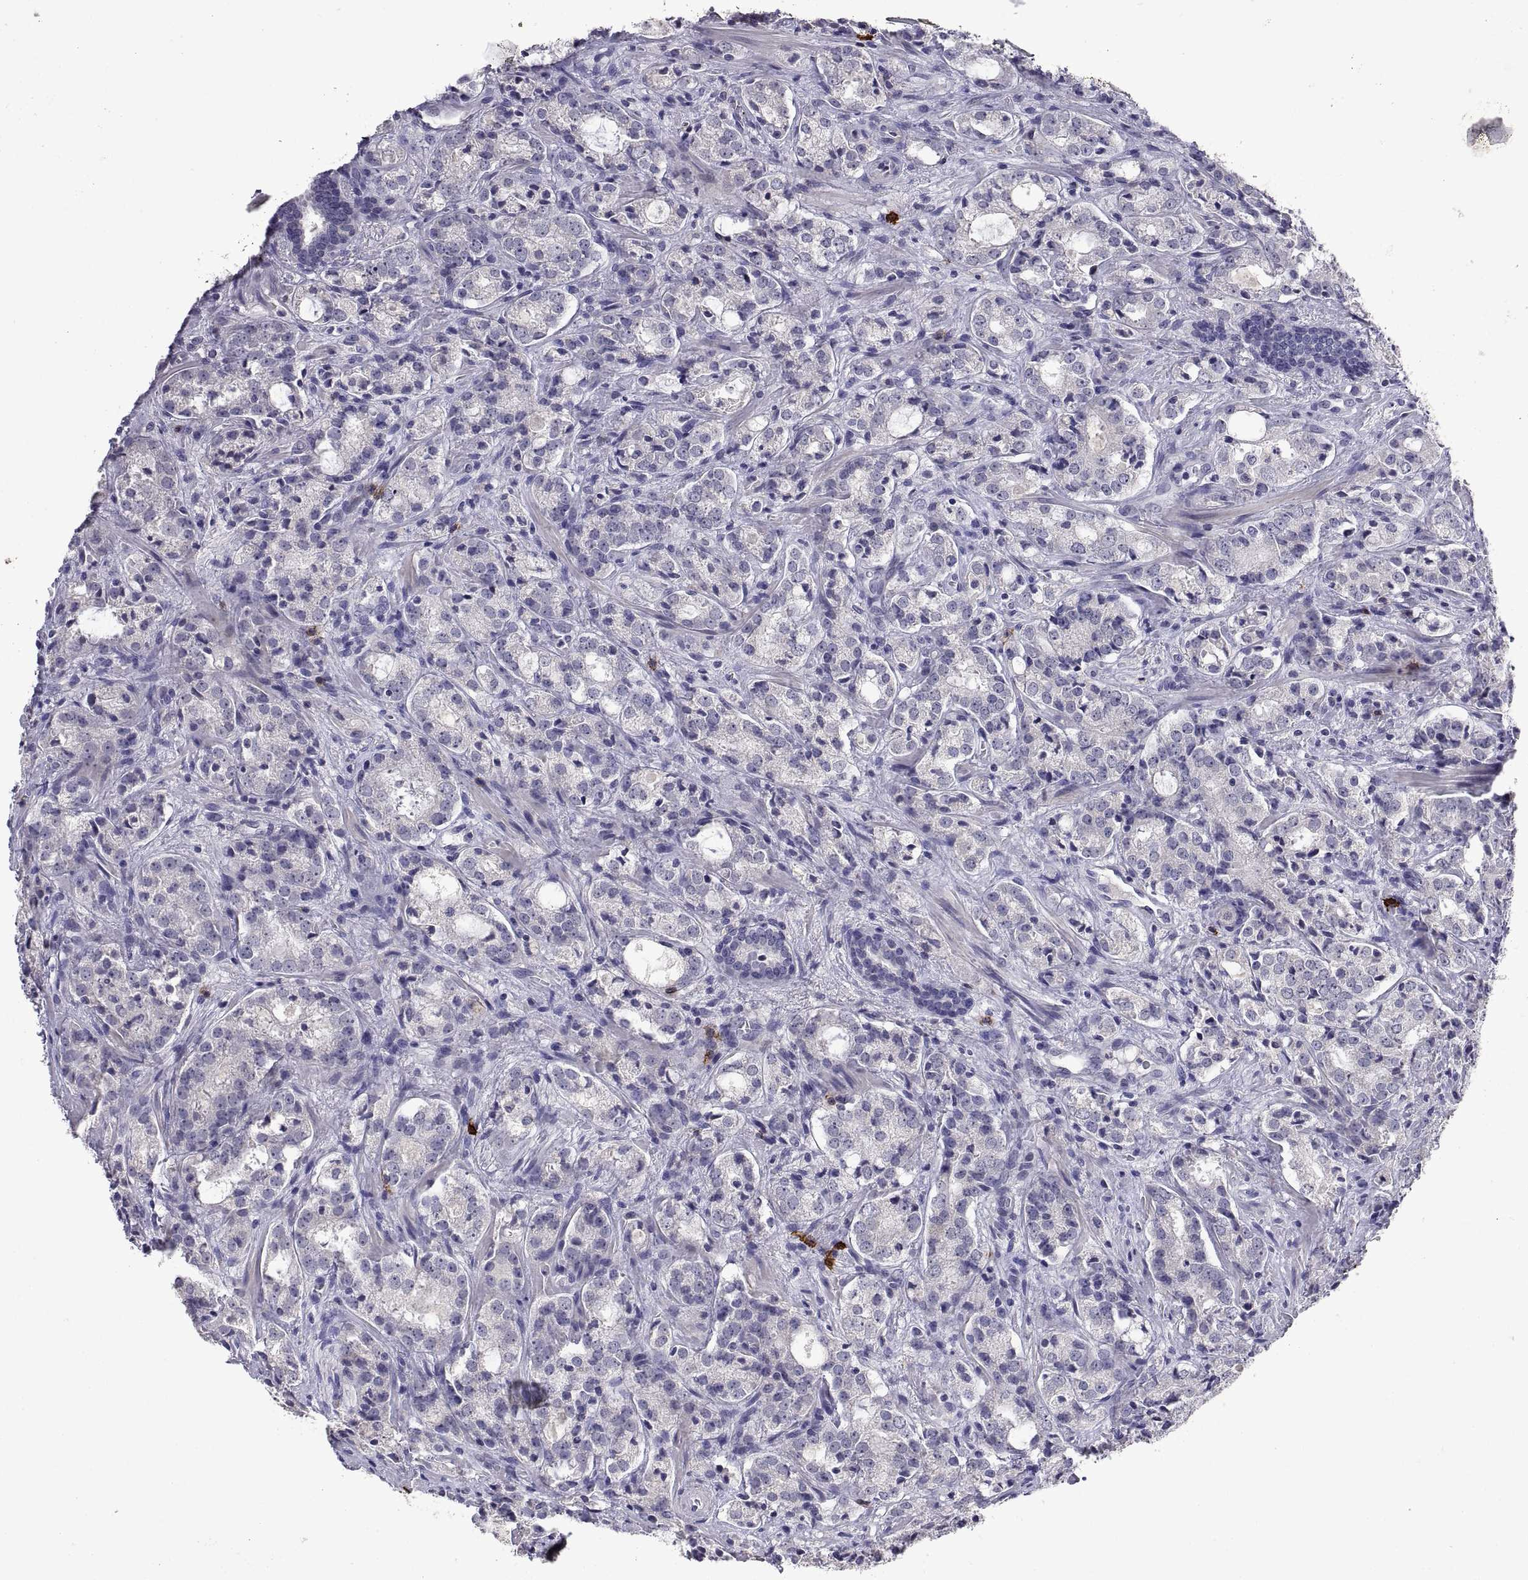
{"staining": {"intensity": "negative", "quantity": "none", "location": "none"}, "tissue": "prostate cancer", "cell_type": "Tumor cells", "image_type": "cancer", "snomed": [{"axis": "morphology", "description": "Adenocarcinoma, NOS"}, {"axis": "topography", "description": "Prostate"}], "caption": "Tumor cells show no significant protein positivity in prostate cancer (adenocarcinoma).", "gene": "MS4A1", "patient": {"sex": "male", "age": 66}}